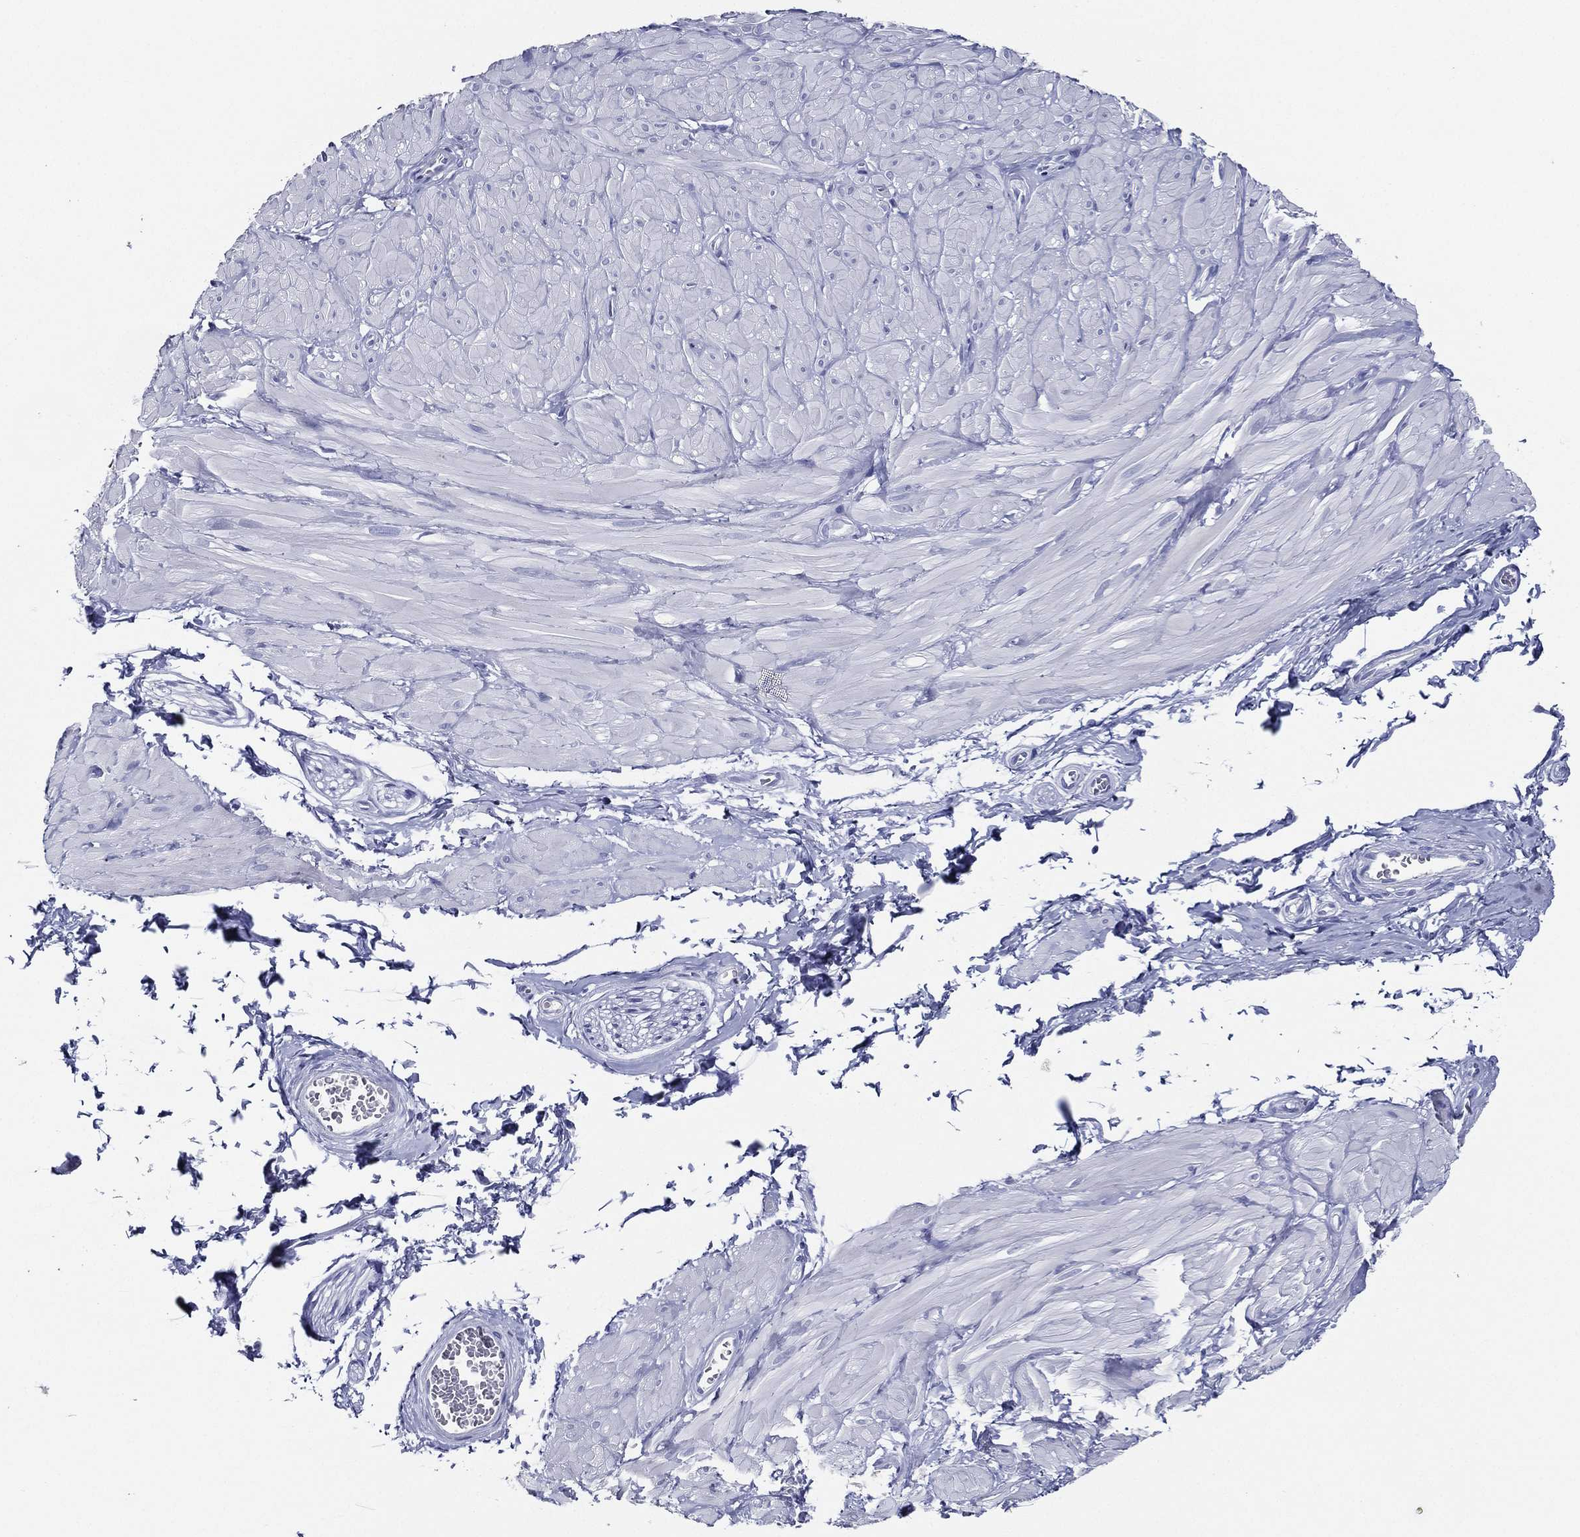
{"staining": {"intensity": "negative", "quantity": "none", "location": "none"}, "tissue": "soft tissue", "cell_type": "Fibroblasts", "image_type": "normal", "snomed": [{"axis": "morphology", "description": "Normal tissue, NOS"}, {"axis": "topography", "description": "Smooth muscle"}, {"axis": "topography", "description": "Peripheral nerve tissue"}], "caption": "The image exhibits no significant expression in fibroblasts of soft tissue. (DAB IHC with hematoxylin counter stain).", "gene": "TFAP2A", "patient": {"sex": "male", "age": 22}}